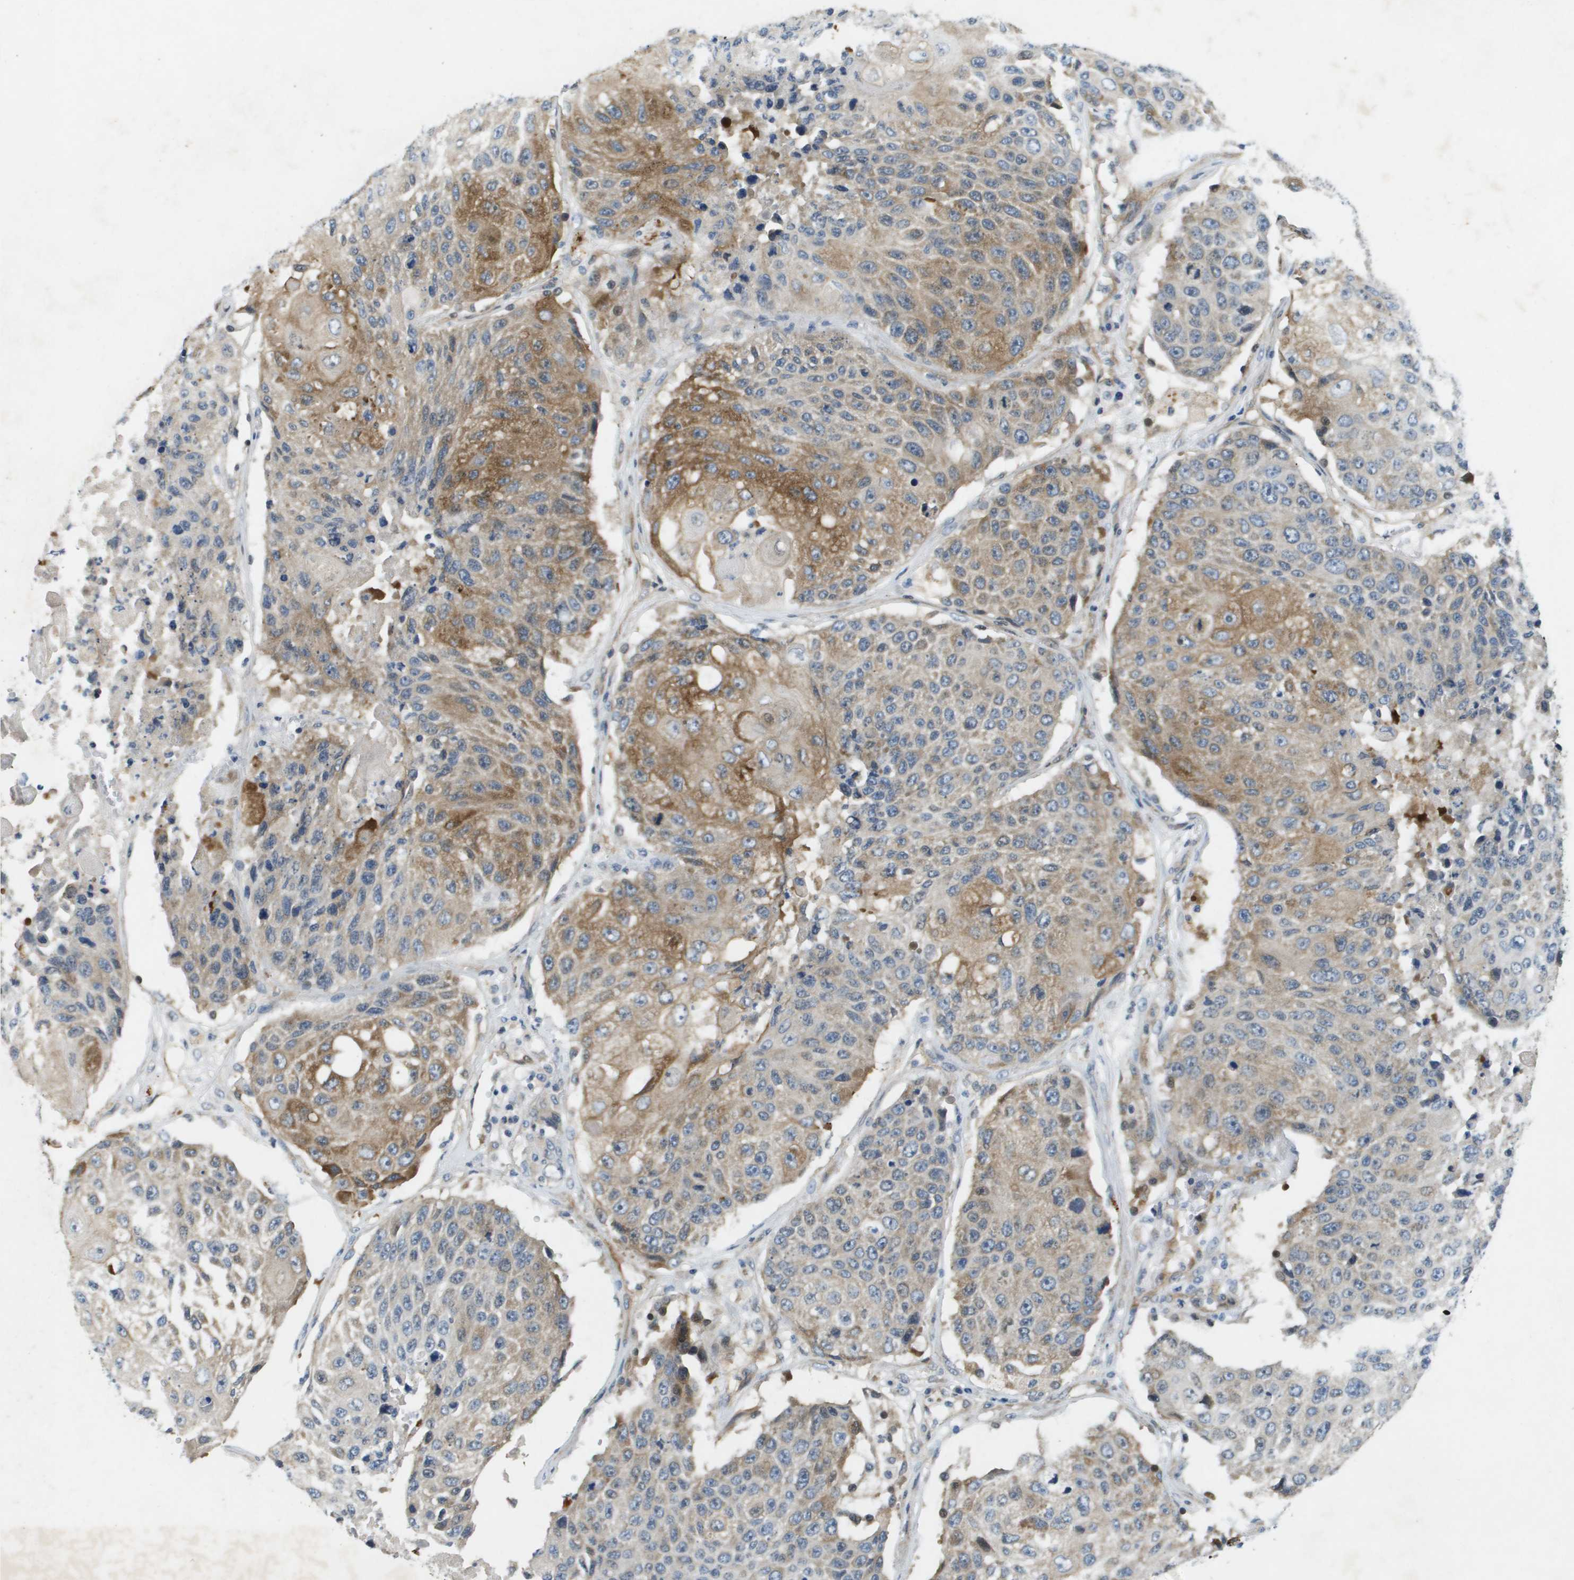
{"staining": {"intensity": "moderate", "quantity": "25%-75%", "location": "cytoplasmic/membranous"}, "tissue": "lung cancer", "cell_type": "Tumor cells", "image_type": "cancer", "snomed": [{"axis": "morphology", "description": "Squamous cell carcinoma, NOS"}, {"axis": "topography", "description": "Lung"}], "caption": "Approximately 25%-75% of tumor cells in human lung cancer show moderate cytoplasmic/membranous protein expression as visualized by brown immunohistochemical staining.", "gene": "PGAP3", "patient": {"sex": "male", "age": 61}}